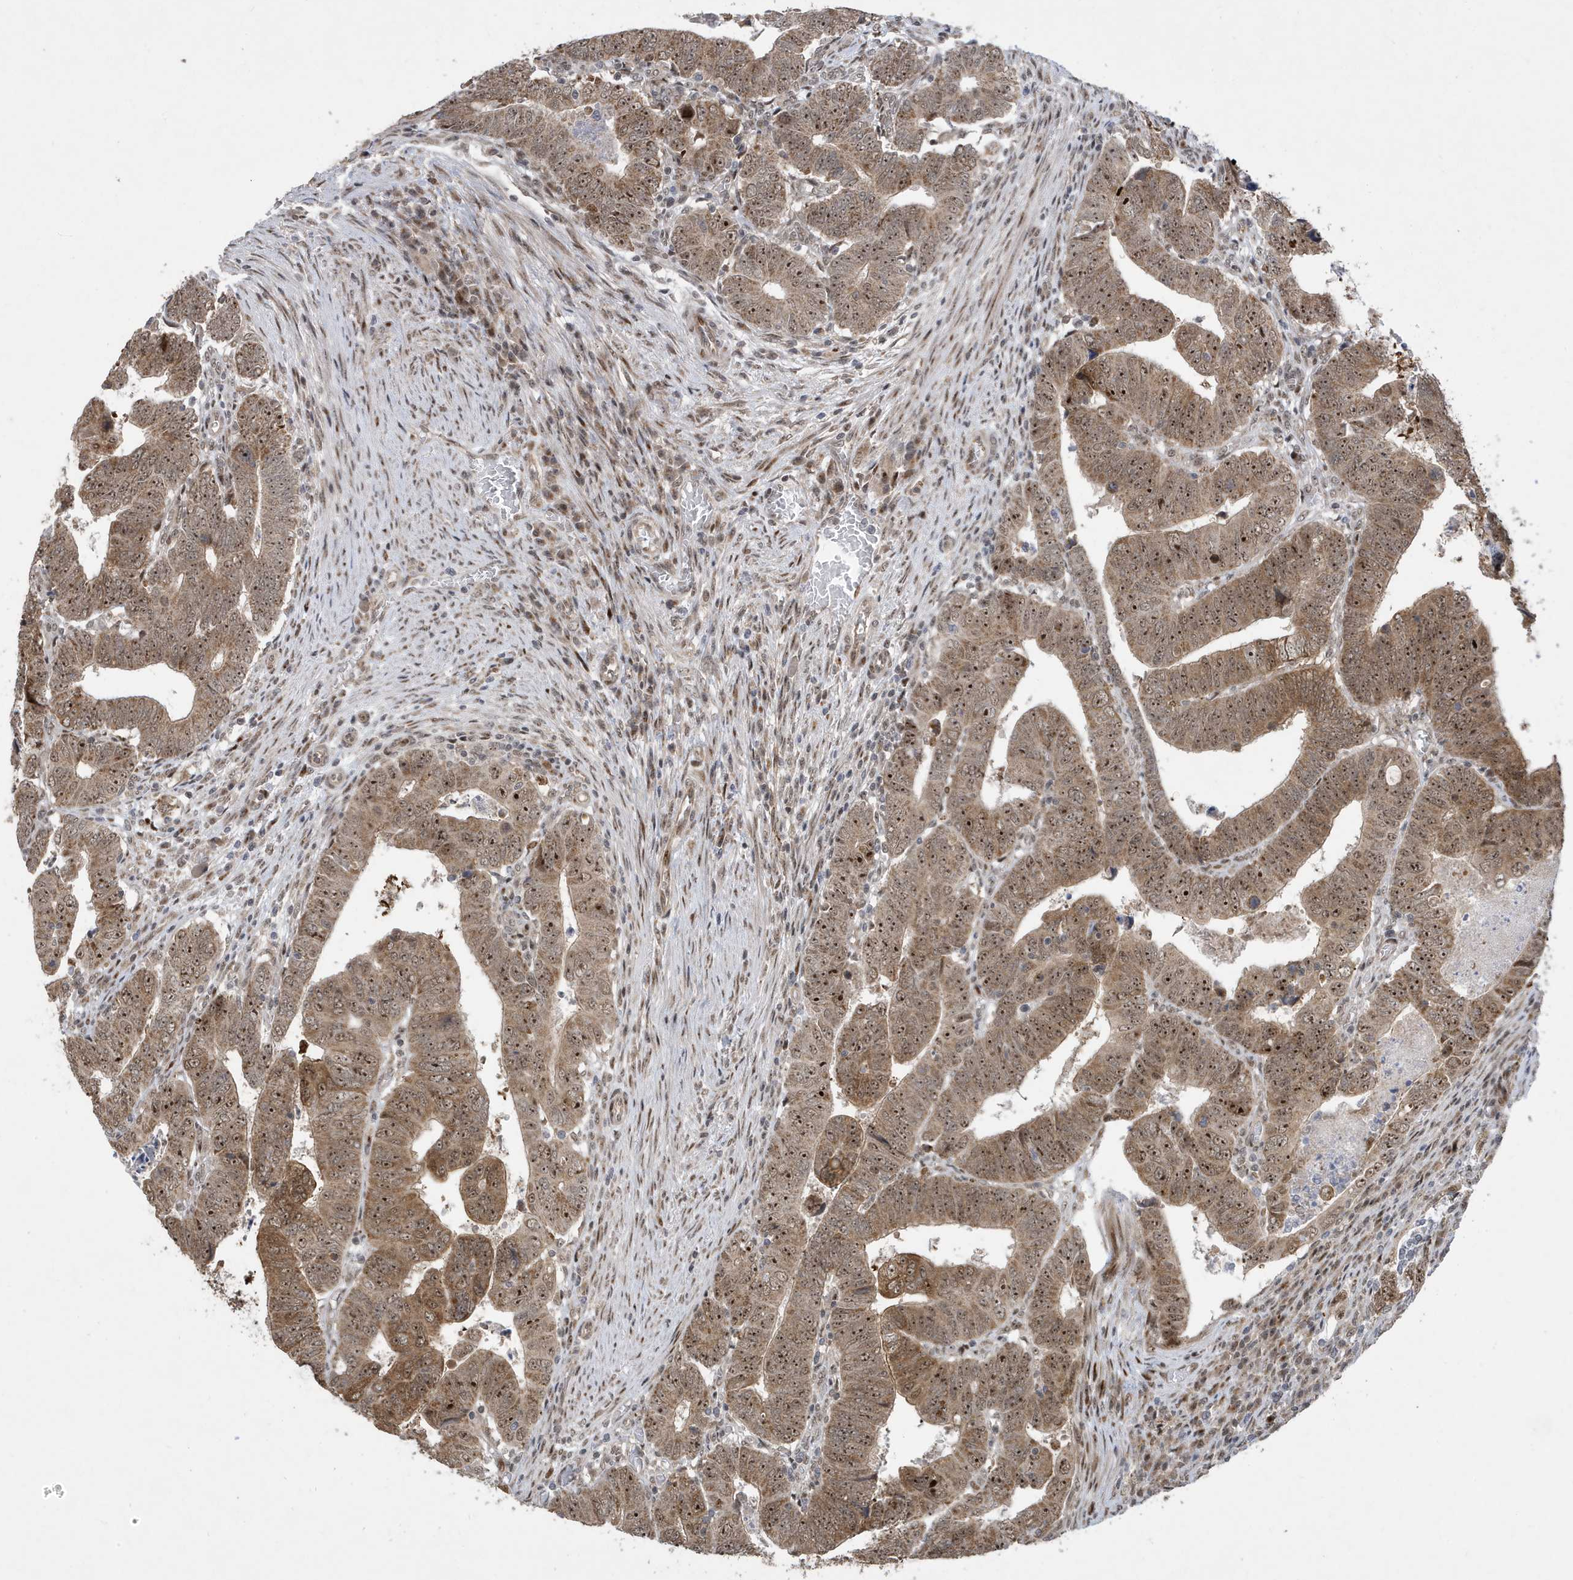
{"staining": {"intensity": "moderate", "quantity": ">75%", "location": "cytoplasmic/membranous,nuclear"}, "tissue": "colorectal cancer", "cell_type": "Tumor cells", "image_type": "cancer", "snomed": [{"axis": "morphology", "description": "Normal tissue, NOS"}, {"axis": "morphology", "description": "Adenocarcinoma, NOS"}, {"axis": "topography", "description": "Rectum"}], "caption": "A brown stain labels moderate cytoplasmic/membranous and nuclear staining of a protein in human adenocarcinoma (colorectal) tumor cells.", "gene": "FAM9B", "patient": {"sex": "female", "age": 65}}